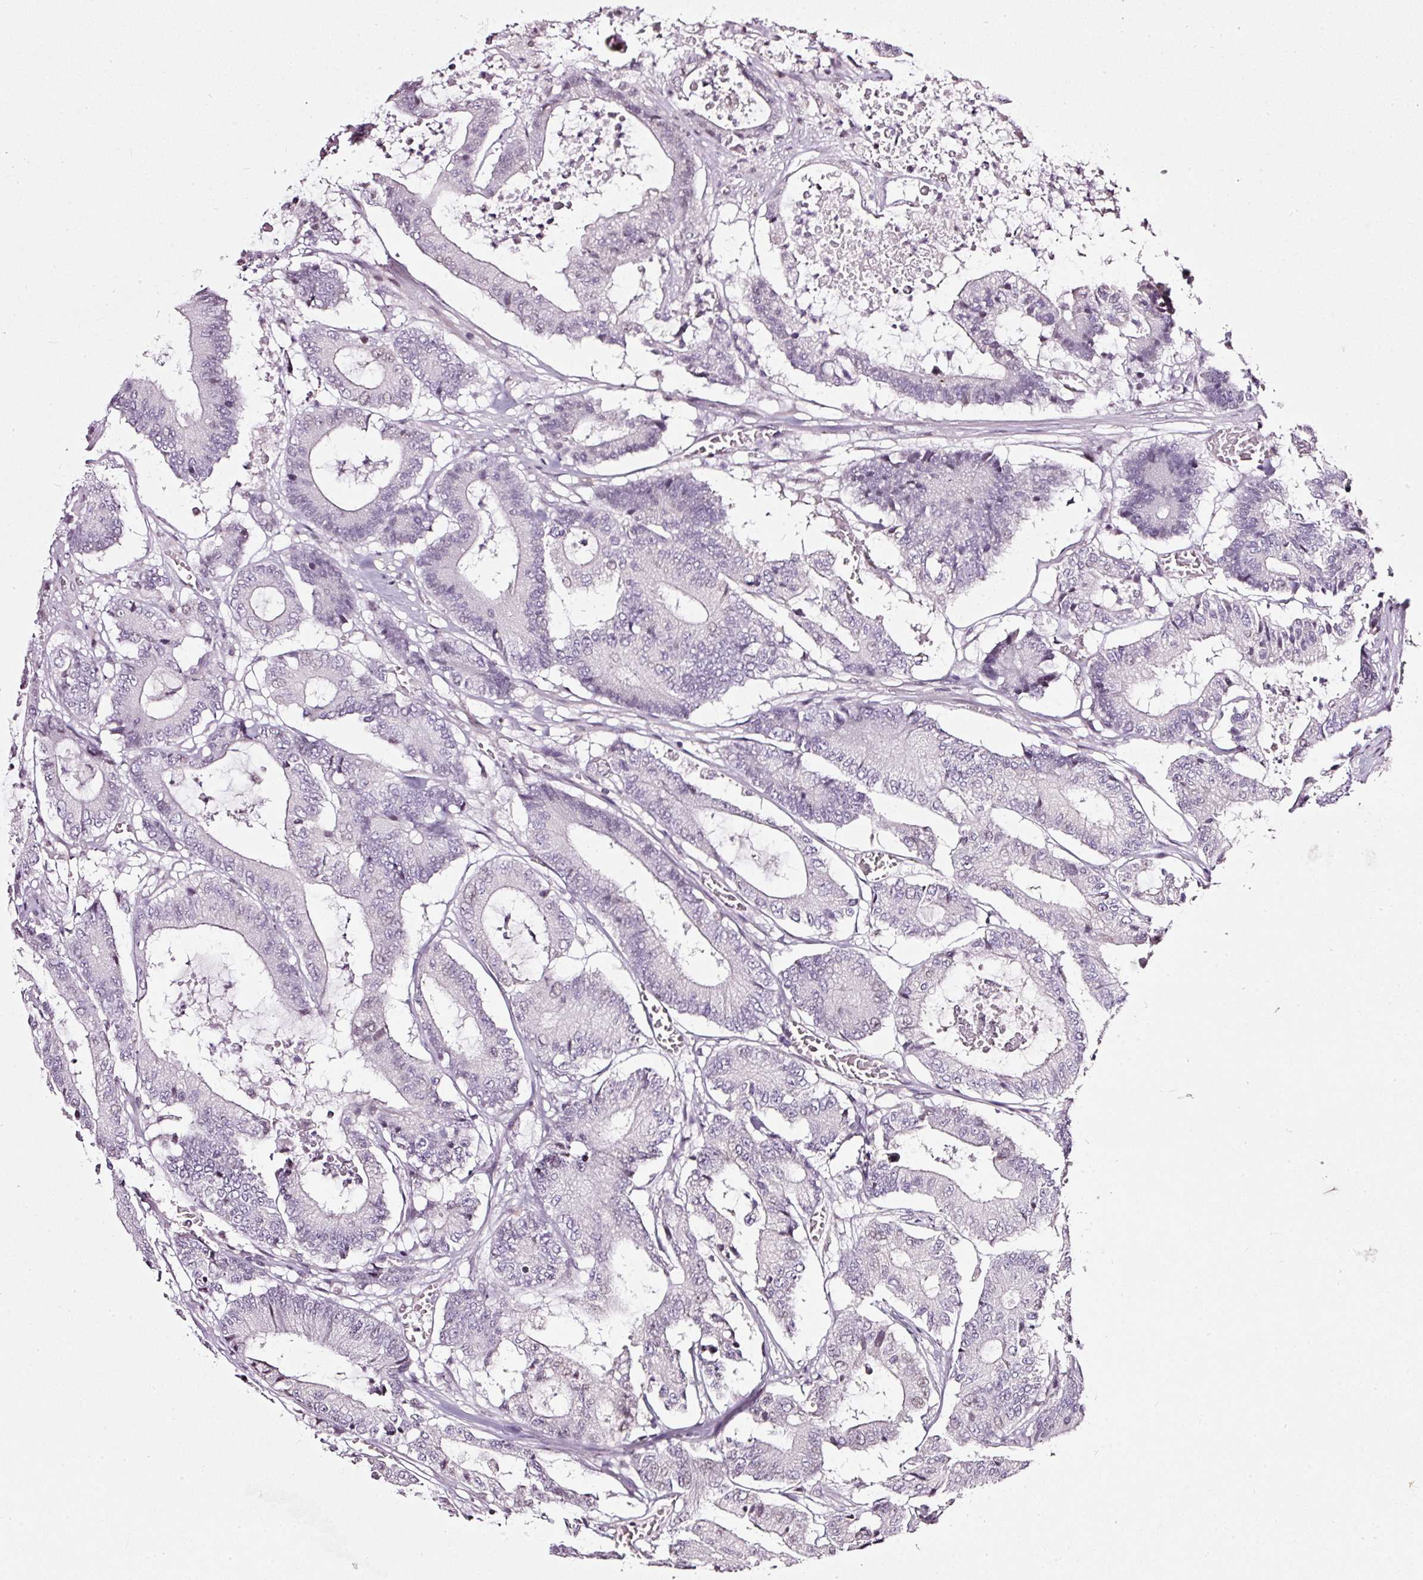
{"staining": {"intensity": "negative", "quantity": "none", "location": "none"}, "tissue": "colorectal cancer", "cell_type": "Tumor cells", "image_type": "cancer", "snomed": [{"axis": "morphology", "description": "Adenocarcinoma, NOS"}, {"axis": "topography", "description": "Colon"}], "caption": "This is an immunohistochemistry histopathology image of adenocarcinoma (colorectal). There is no positivity in tumor cells.", "gene": "NRDE2", "patient": {"sex": "female", "age": 84}}